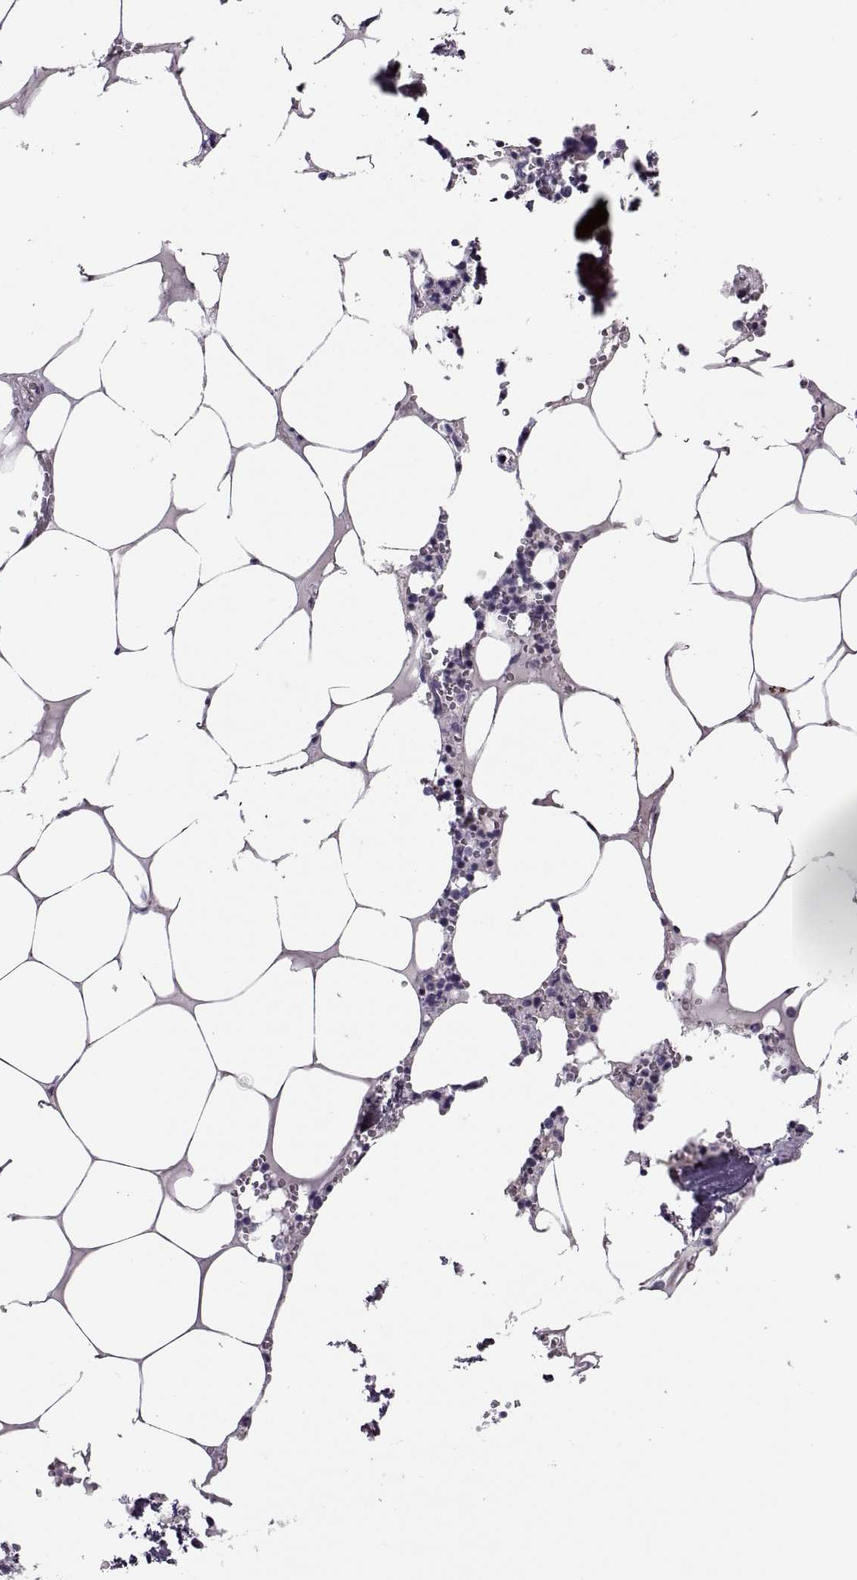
{"staining": {"intensity": "negative", "quantity": "none", "location": "none"}, "tissue": "bone marrow", "cell_type": "Hematopoietic cells", "image_type": "normal", "snomed": [{"axis": "morphology", "description": "Normal tissue, NOS"}, {"axis": "topography", "description": "Bone marrow"}], "caption": "Histopathology image shows no protein expression in hematopoietic cells of normal bone marrow.", "gene": "VSX2", "patient": {"sex": "male", "age": 54}}